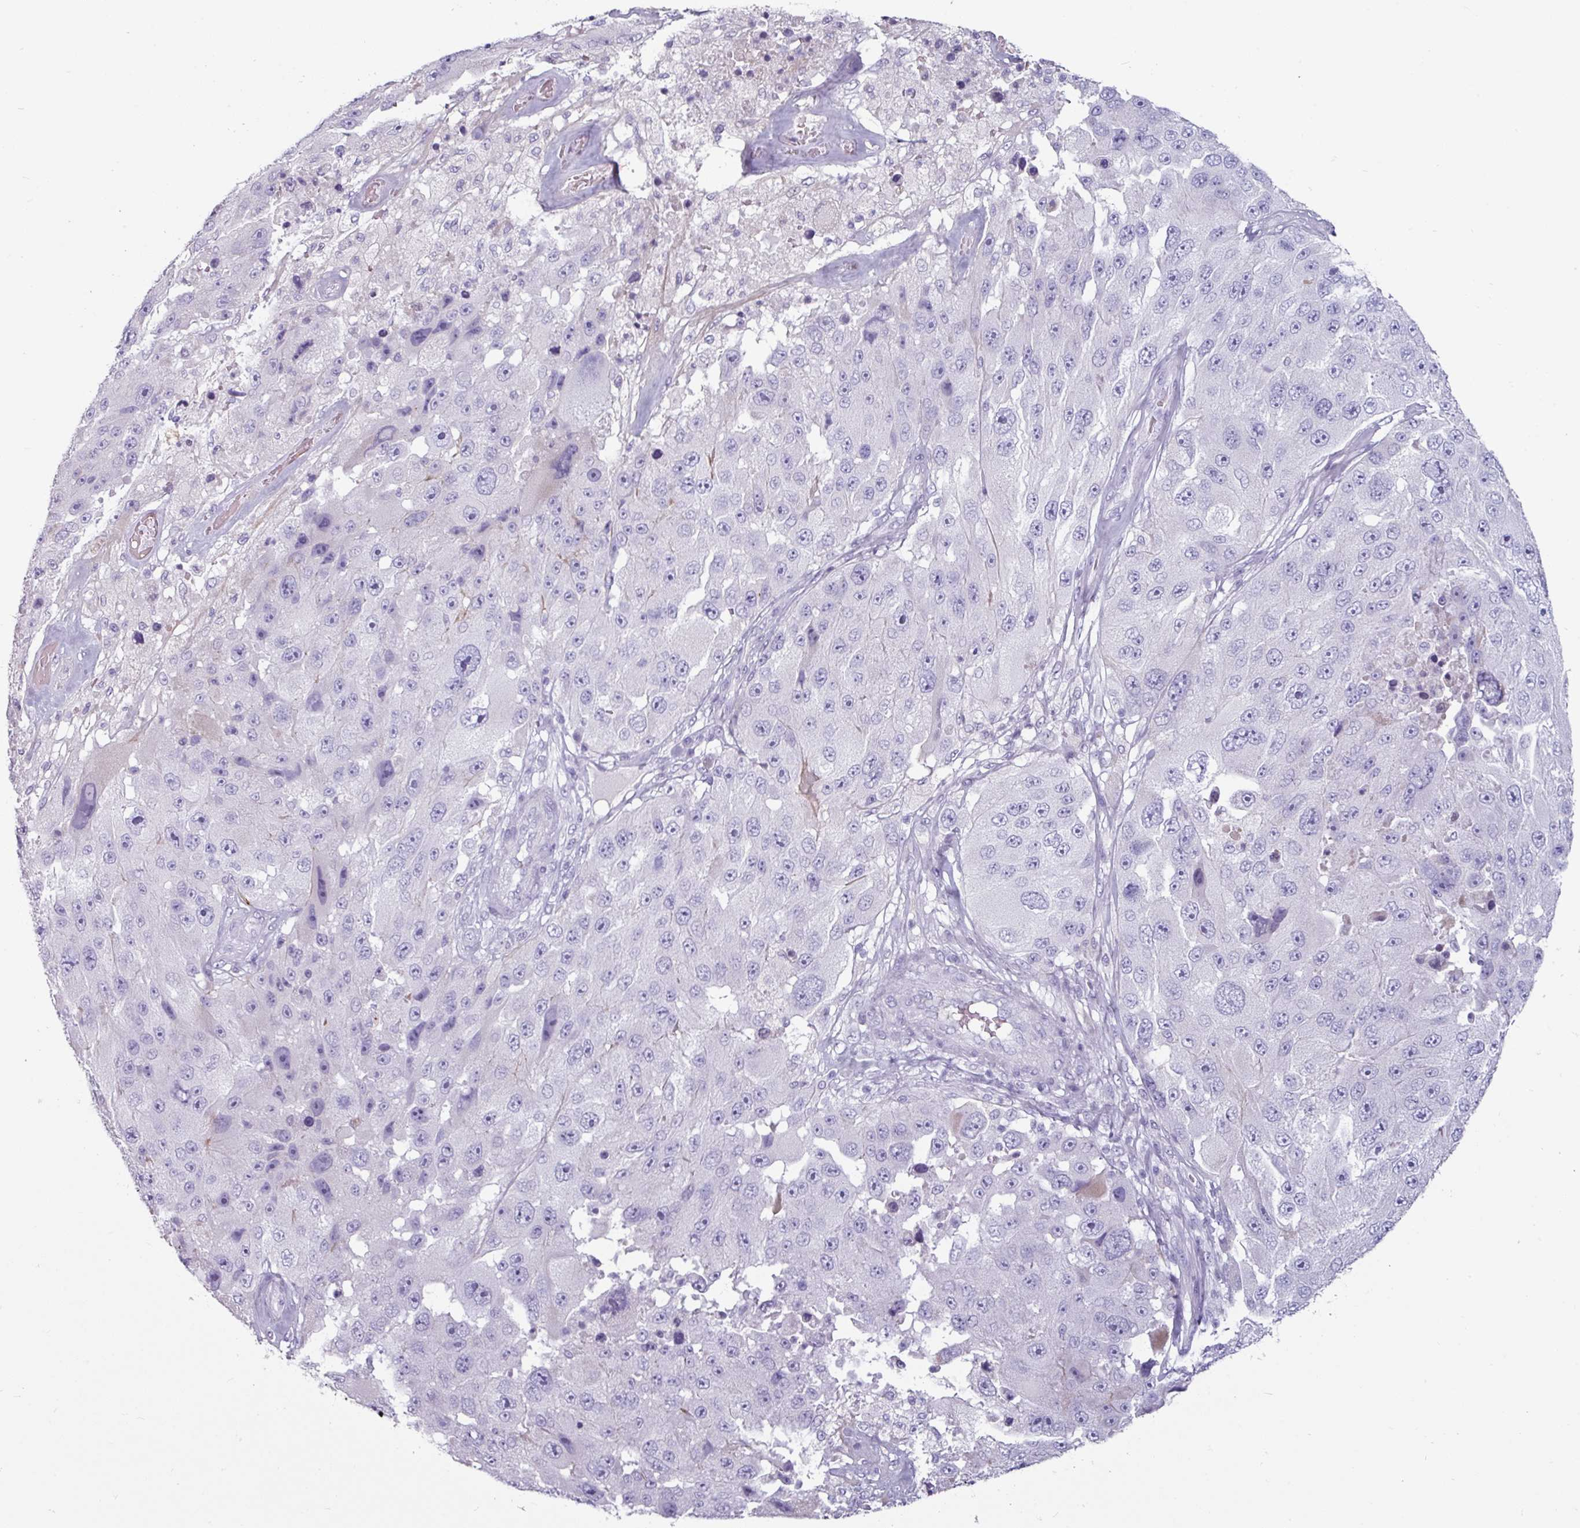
{"staining": {"intensity": "negative", "quantity": "none", "location": "none"}, "tissue": "melanoma", "cell_type": "Tumor cells", "image_type": "cancer", "snomed": [{"axis": "morphology", "description": "Malignant melanoma, Metastatic site"}, {"axis": "topography", "description": "Lymph node"}], "caption": "This is an immunohistochemistry (IHC) histopathology image of human malignant melanoma (metastatic site). There is no positivity in tumor cells.", "gene": "CLCA1", "patient": {"sex": "male", "age": 62}}